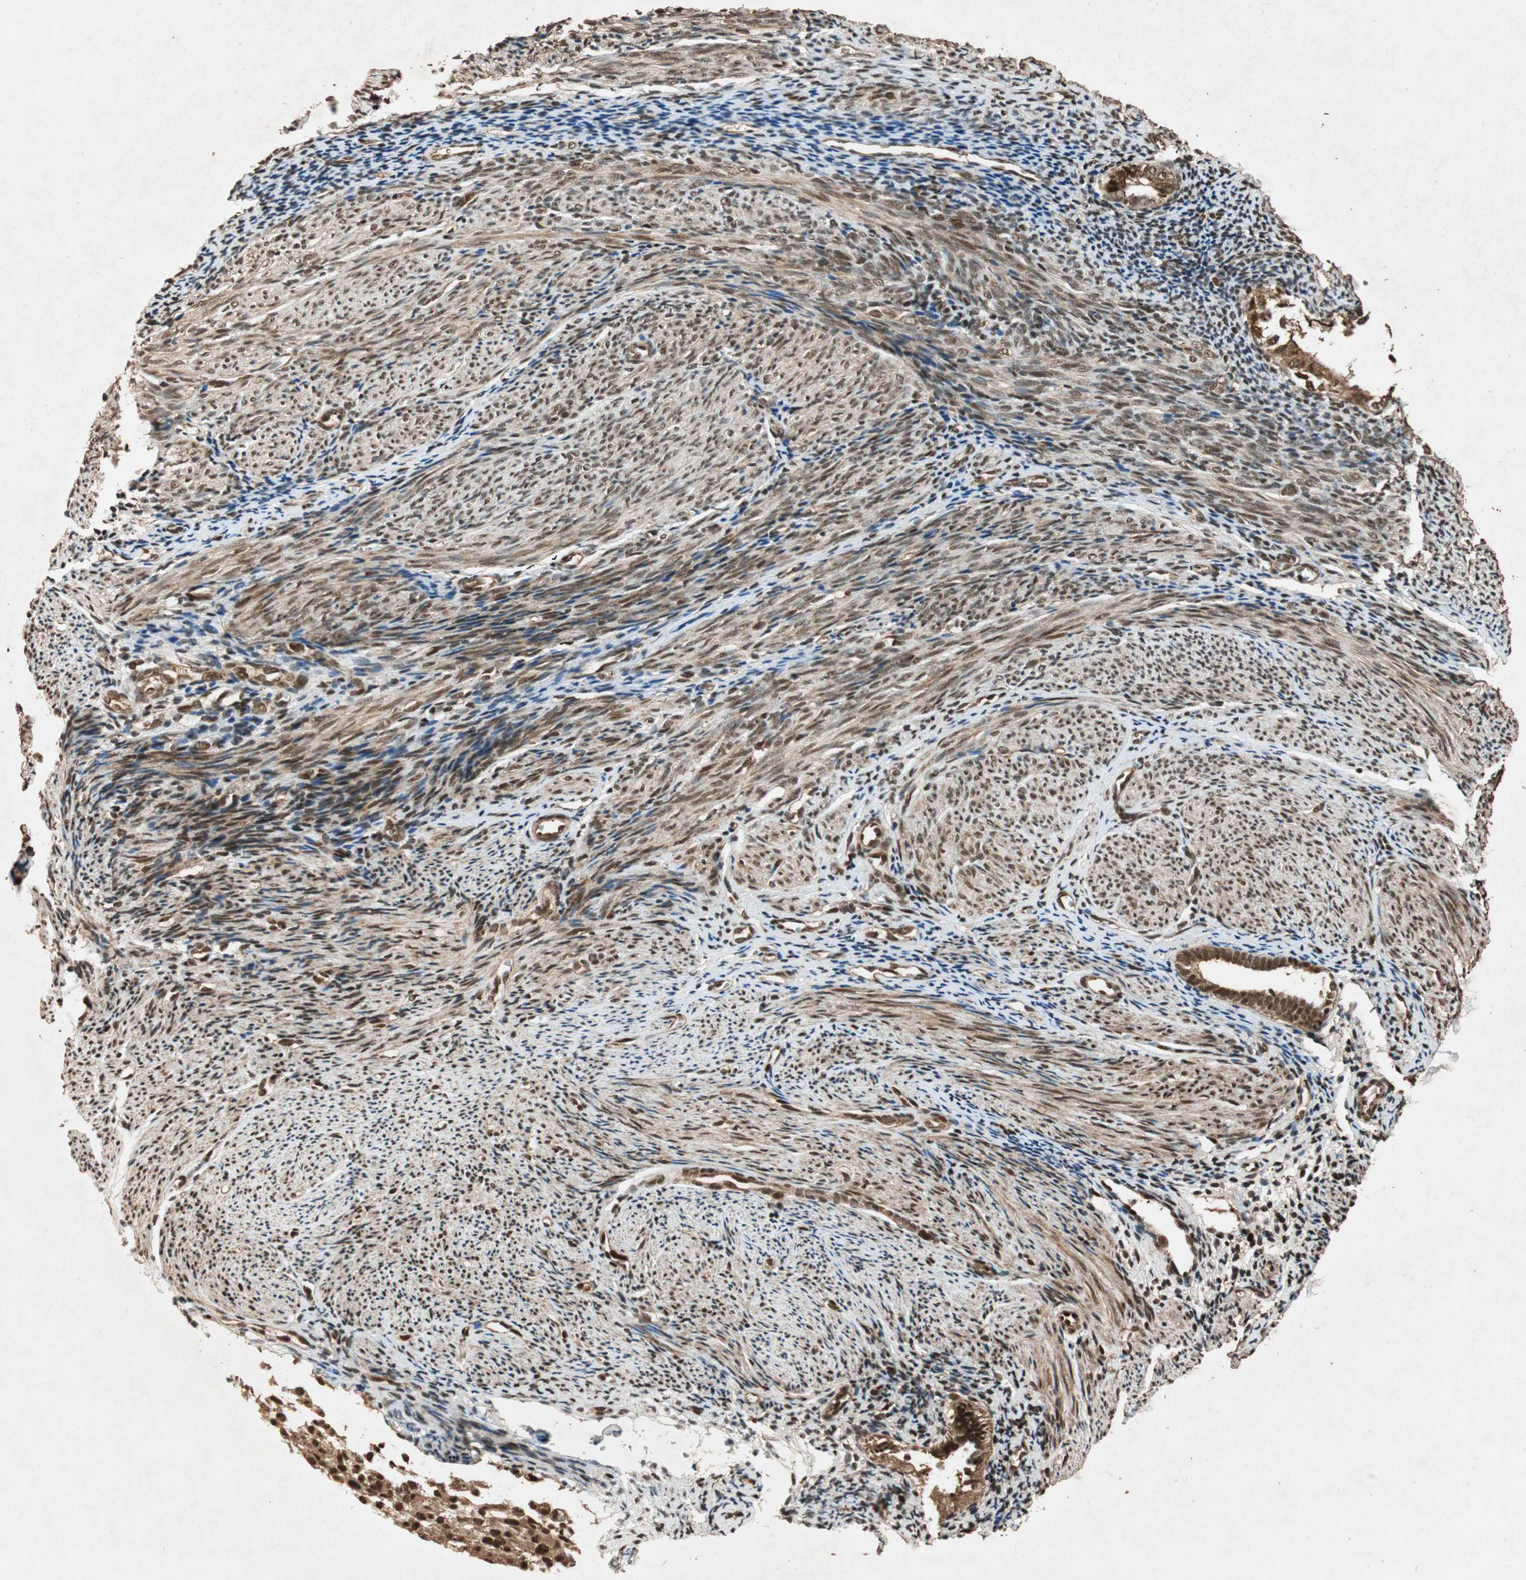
{"staining": {"intensity": "moderate", "quantity": ">75%", "location": "nuclear"}, "tissue": "endometrium", "cell_type": "Glandular cells", "image_type": "normal", "snomed": [{"axis": "morphology", "description": "Normal tissue, NOS"}, {"axis": "topography", "description": "Smooth muscle"}, {"axis": "topography", "description": "Endometrium"}], "caption": "Endometrium stained with a brown dye demonstrates moderate nuclear positive expression in approximately >75% of glandular cells.", "gene": "ALKBH5", "patient": {"sex": "female", "age": 57}}